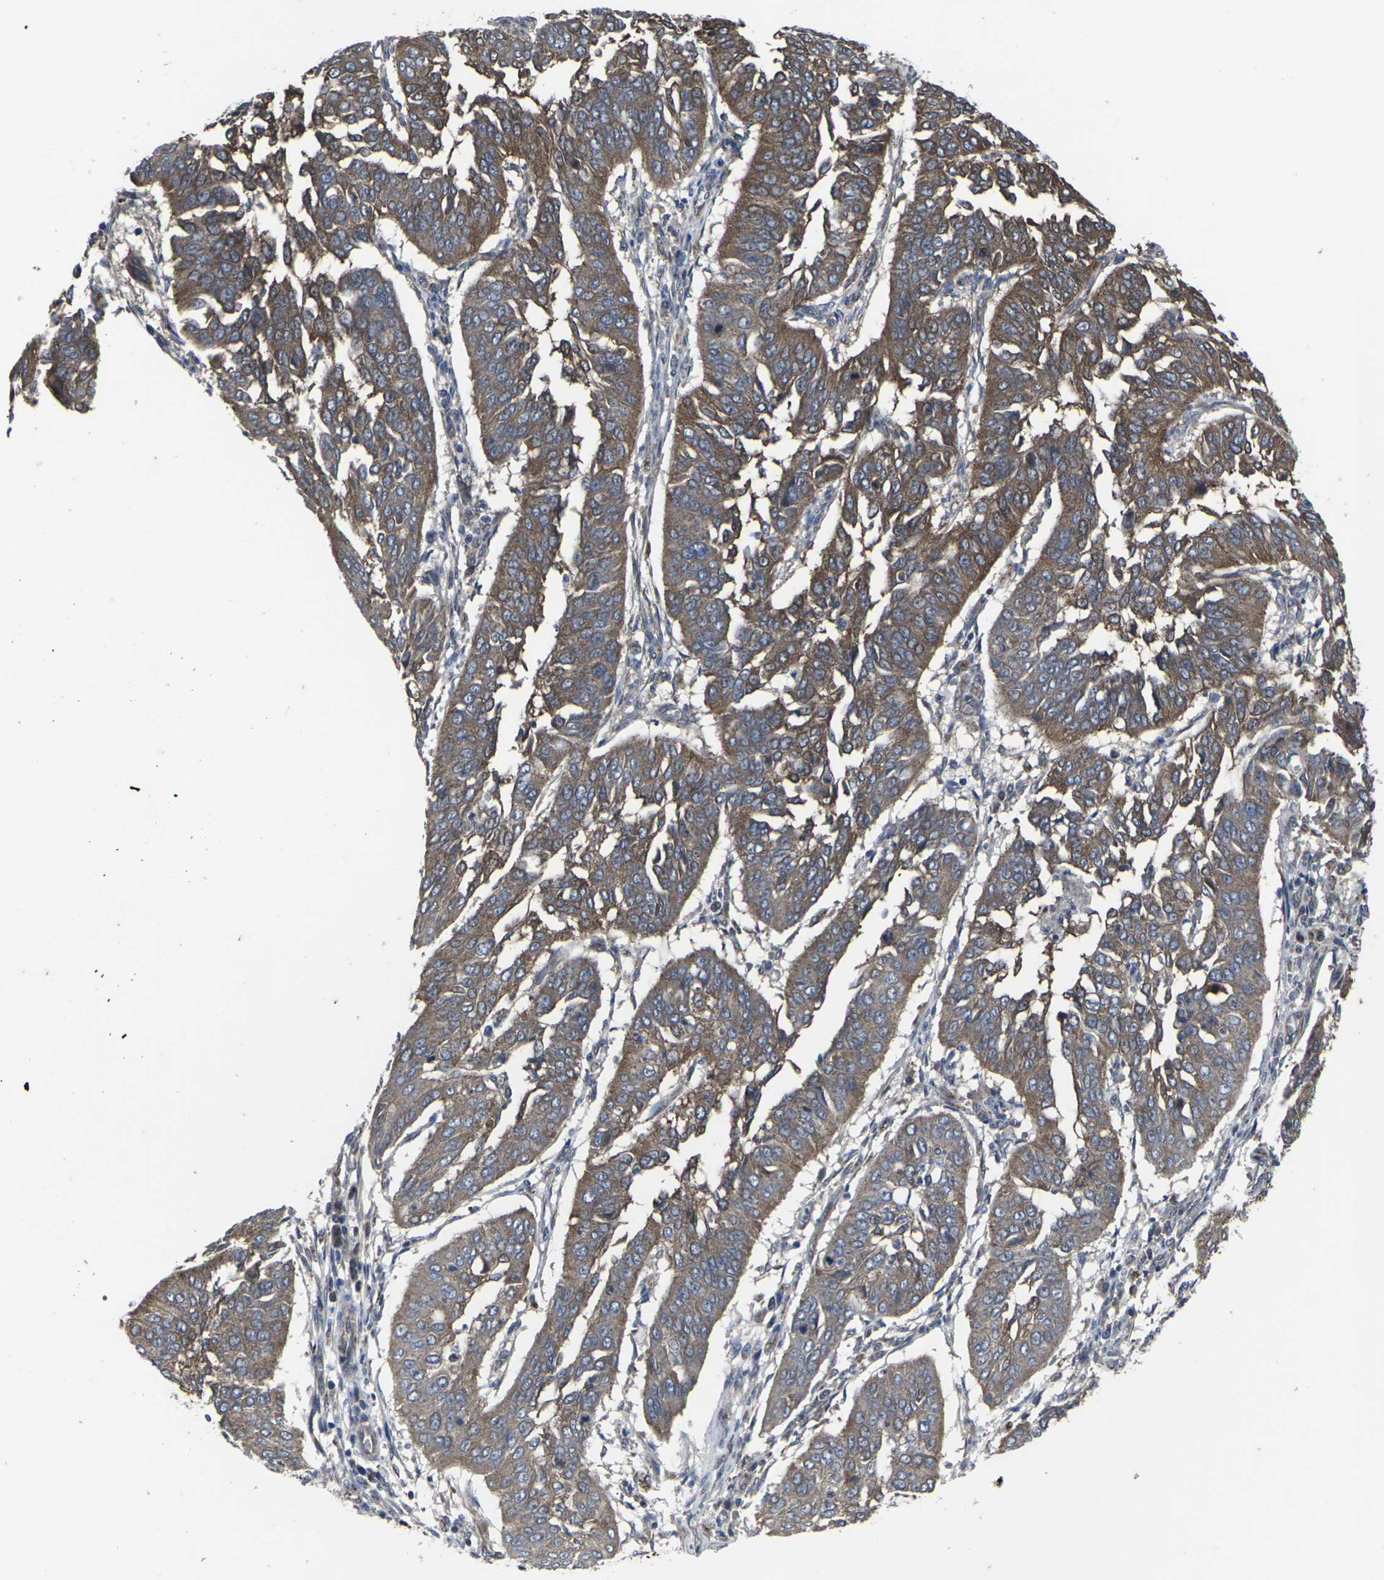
{"staining": {"intensity": "moderate", "quantity": ">75%", "location": "cytoplasmic/membranous"}, "tissue": "cervical cancer", "cell_type": "Tumor cells", "image_type": "cancer", "snomed": [{"axis": "morphology", "description": "Normal tissue, NOS"}, {"axis": "morphology", "description": "Squamous cell carcinoma, NOS"}, {"axis": "topography", "description": "Cervix"}], "caption": "Cervical squamous cell carcinoma stained with immunohistochemistry (IHC) displays moderate cytoplasmic/membranous positivity in about >75% of tumor cells. (Brightfield microscopy of DAB IHC at high magnification).", "gene": "MAPKAPK2", "patient": {"sex": "female", "age": 39}}